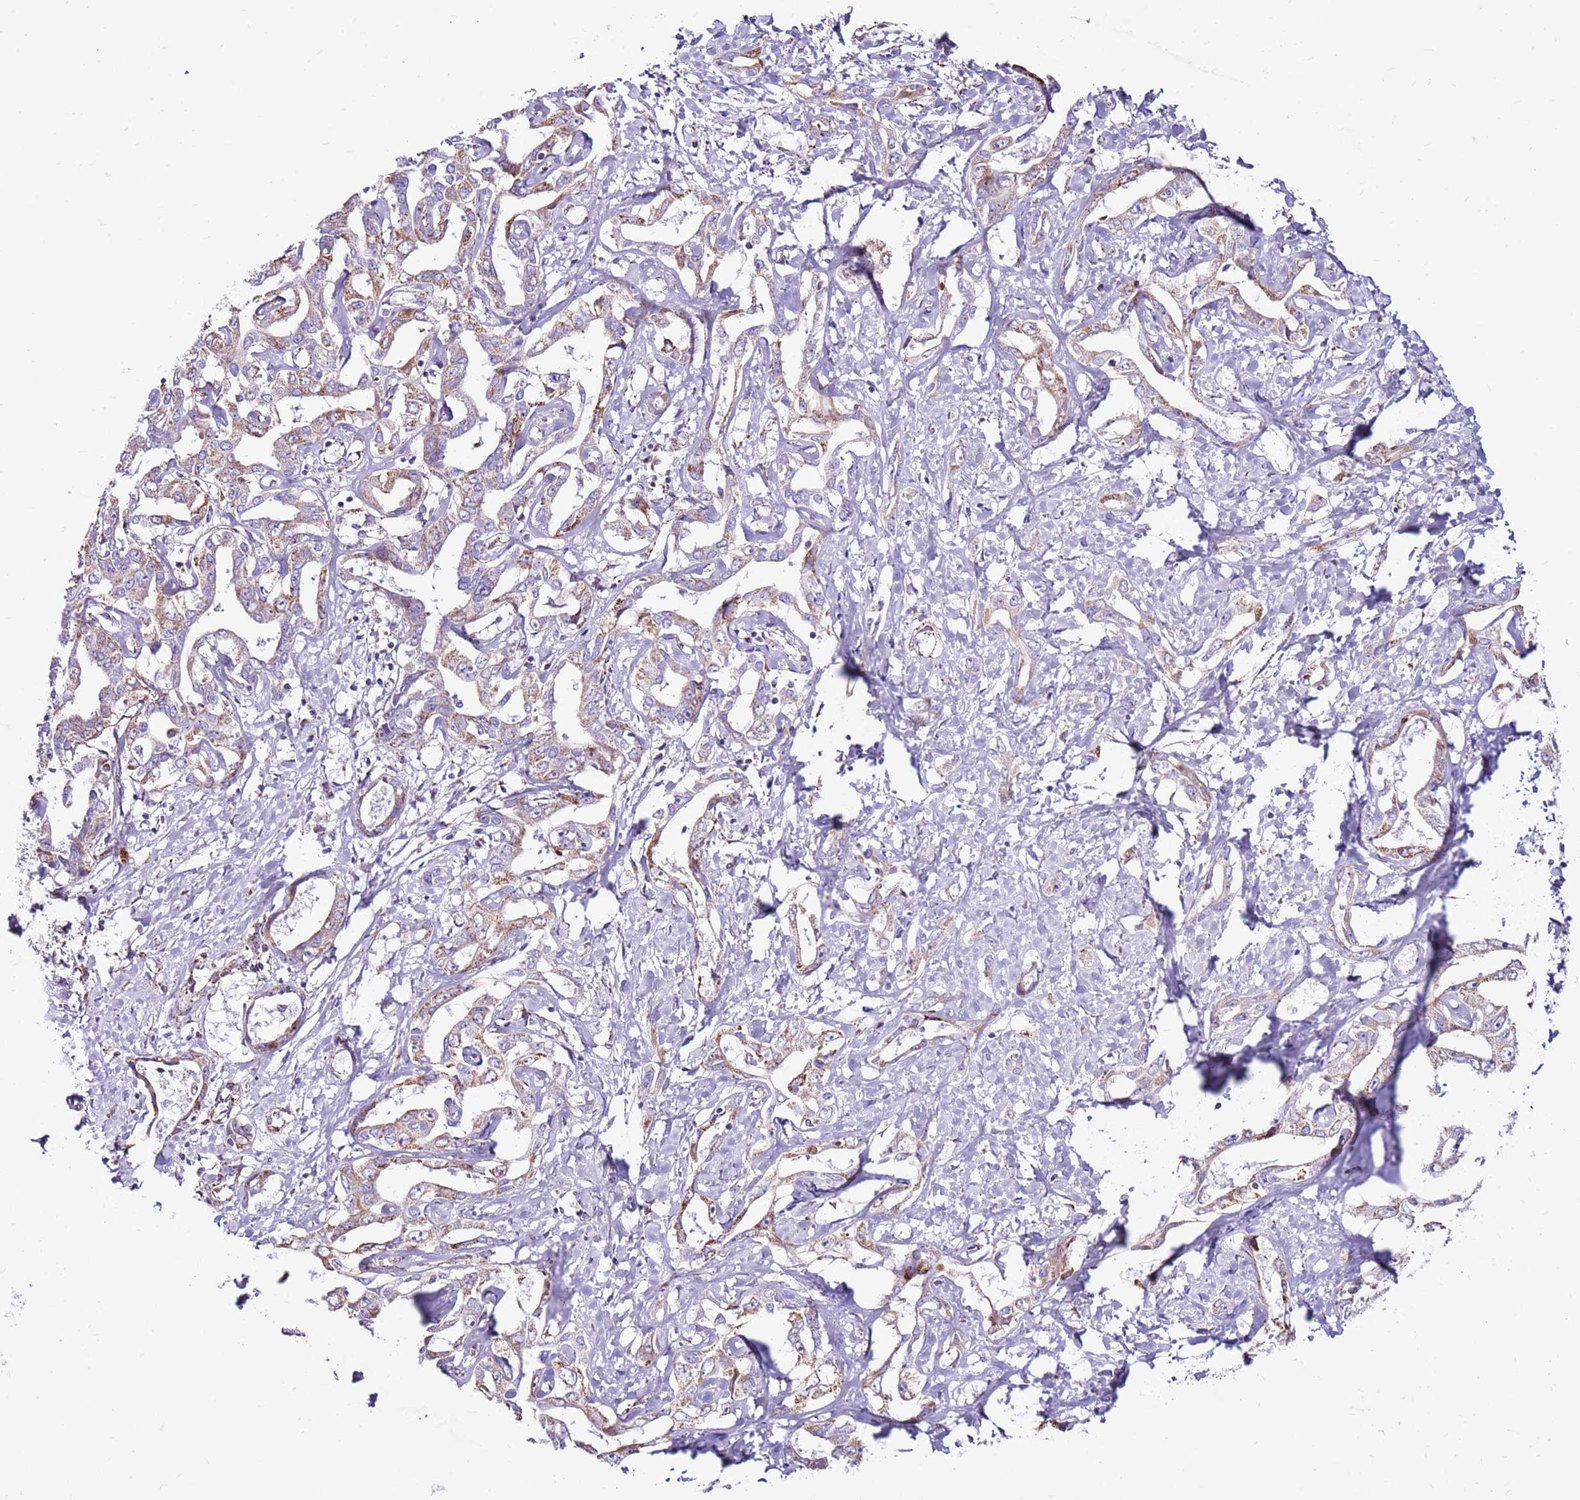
{"staining": {"intensity": "moderate", "quantity": "<25%", "location": "cytoplasmic/membranous"}, "tissue": "liver cancer", "cell_type": "Tumor cells", "image_type": "cancer", "snomed": [{"axis": "morphology", "description": "Cholangiocarcinoma"}, {"axis": "topography", "description": "Liver"}], "caption": "Cholangiocarcinoma (liver) stained with DAB immunohistochemistry (IHC) reveals low levels of moderate cytoplasmic/membranous staining in about <25% of tumor cells.", "gene": "HECTD4", "patient": {"sex": "male", "age": 59}}